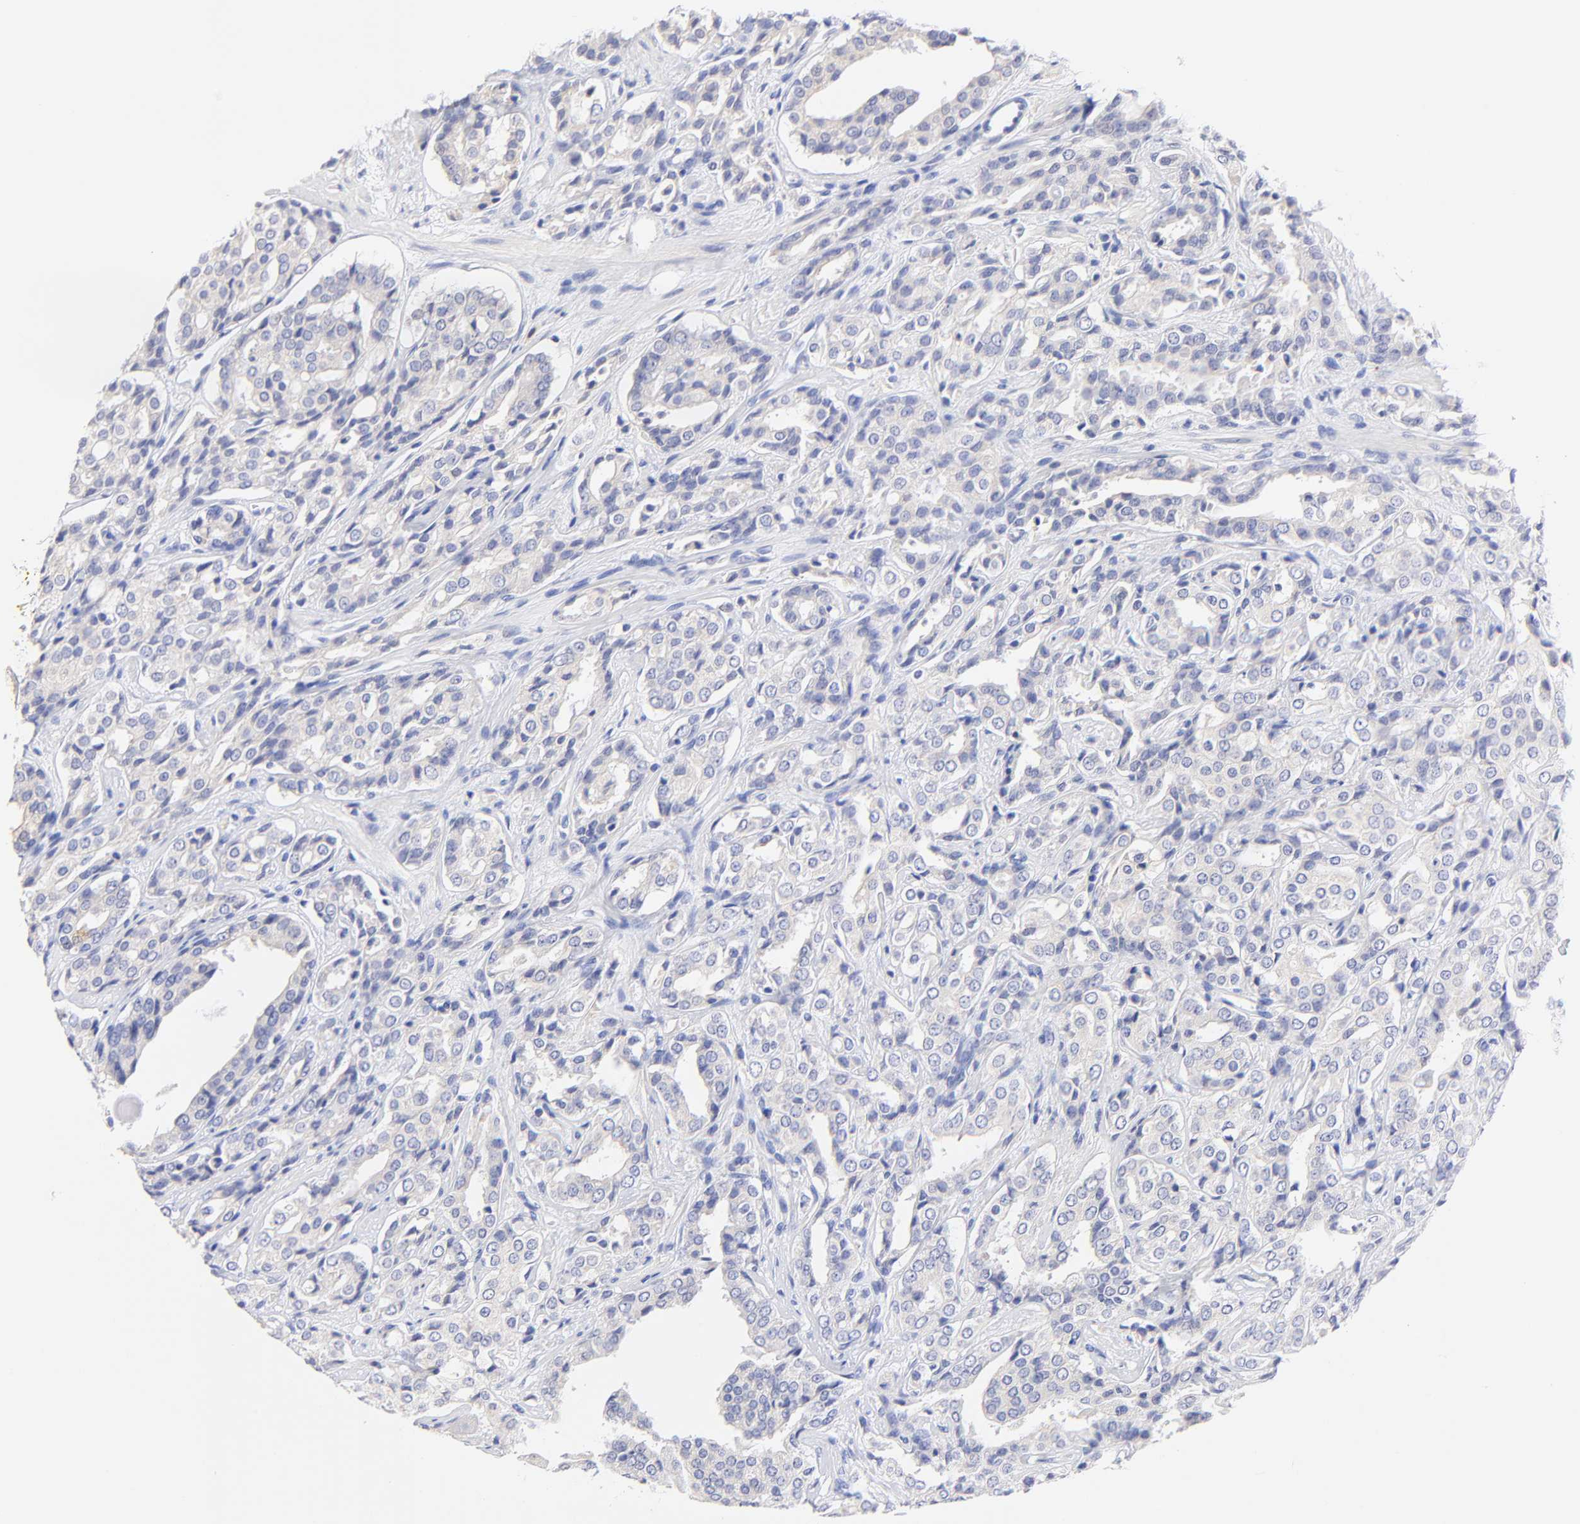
{"staining": {"intensity": "negative", "quantity": "none", "location": "none"}, "tissue": "prostate cancer", "cell_type": "Tumor cells", "image_type": "cancer", "snomed": [{"axis": "morphology", "description": "Adenocarcinoma, Medium grade"}, {"axis": "topography", "description": "Prostate"}], "caption": "Photomicrograph shows no significant protein positivity in tumor cells of prostate adenocarcinoma (medium-grade).", "gene": "EBP", "patient": {"sex": "male", "age": 60}}